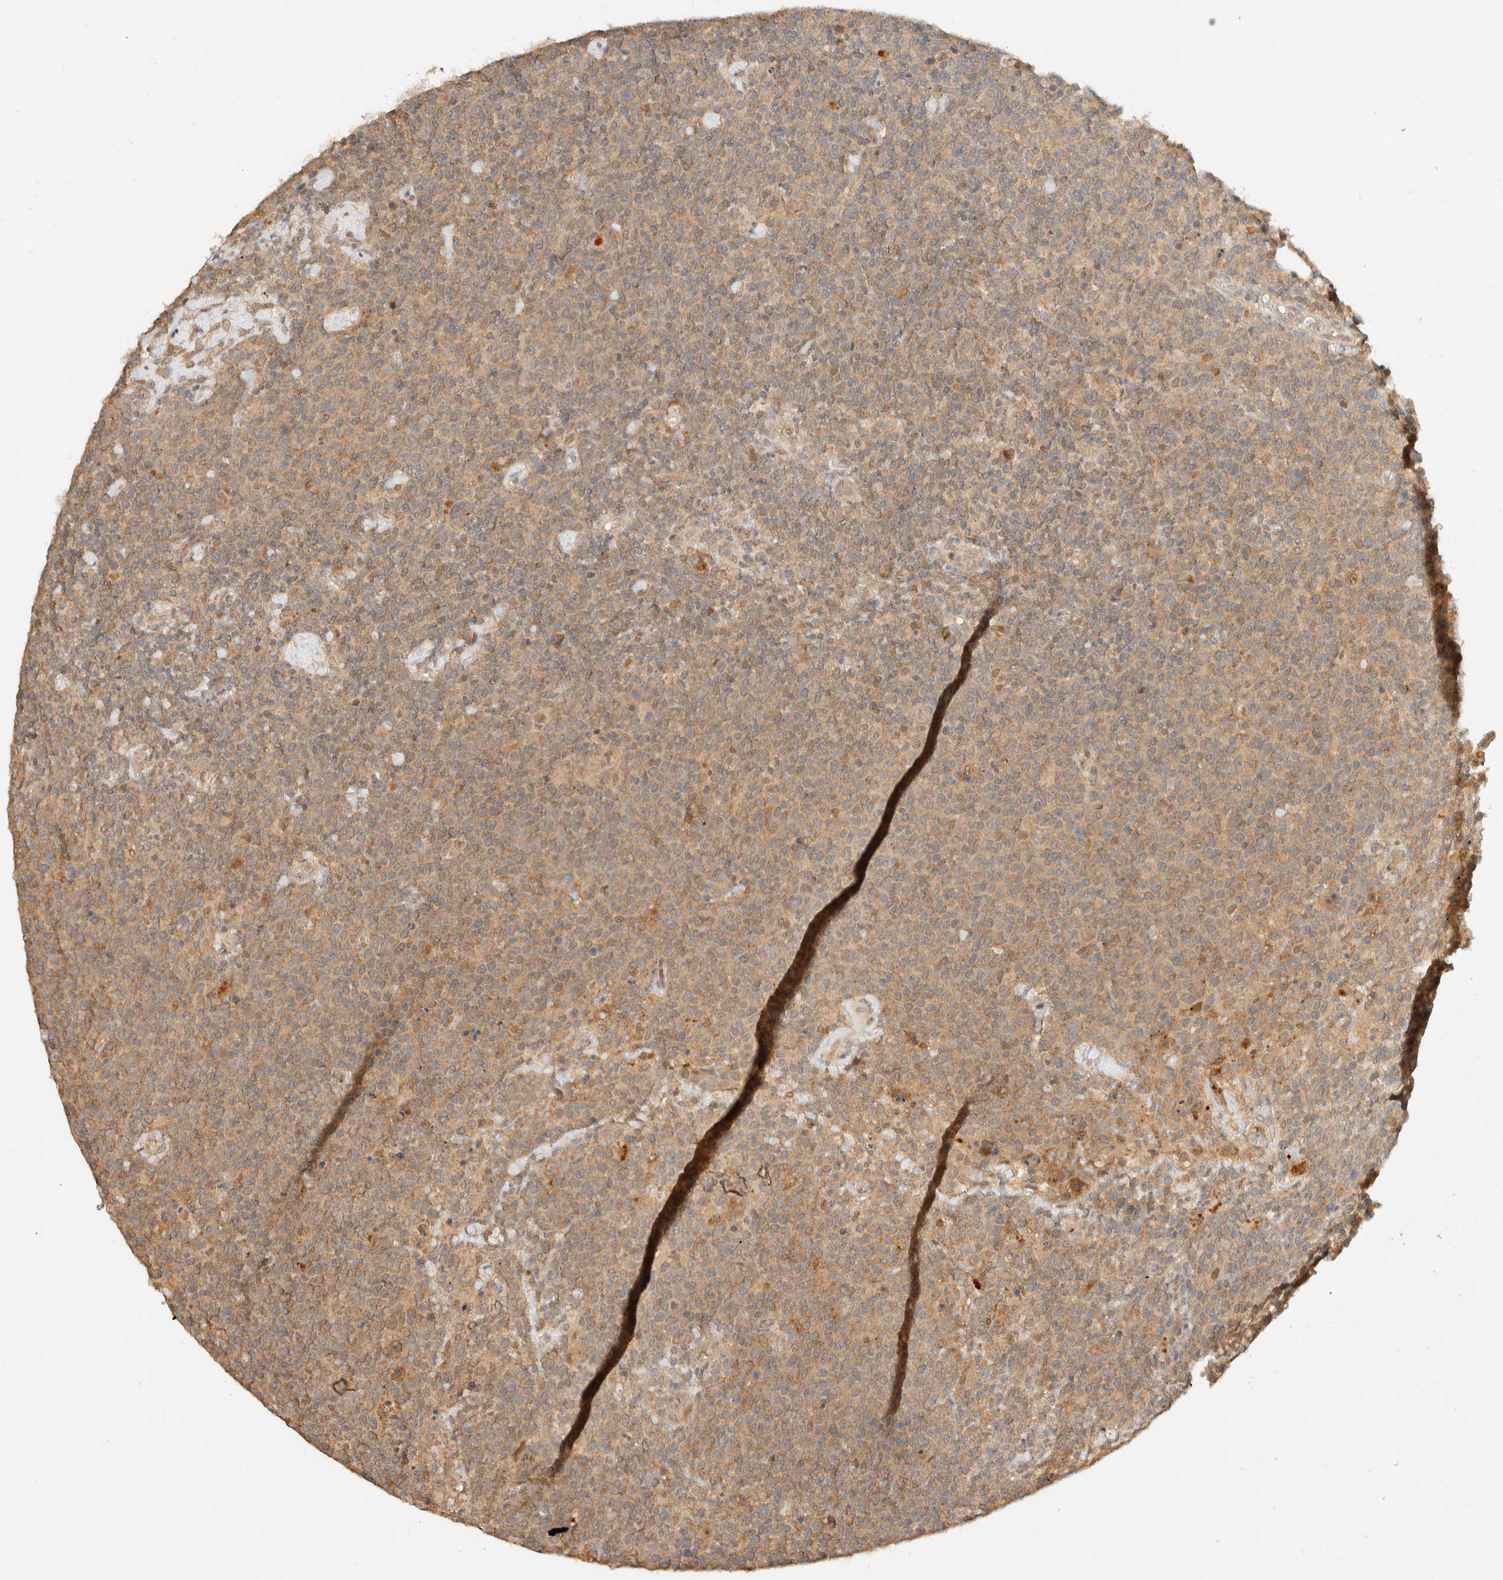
{"staining": {"intensity": "moderate", "quantity": ">75%", "location": "cytoplasmic/membranous"}, "tissue": "lymphoma", "cell_type": "Tumor cells", "image_type": "cancer", "snomed": [{"axis": "morphology", "description": "Malignant lymphoma, non-Hodgkin's type, High grade"}, {"axis": "topography", "description": "Lymph node"}], "caption": "This is a photomicrograph of IHC staining of lymphoma, which shows moderate positivity in the cytoplasmic/membranous of tumor cells.", "gene": "ZBTB34", "patient": {"sex": "male", "age": 61}}